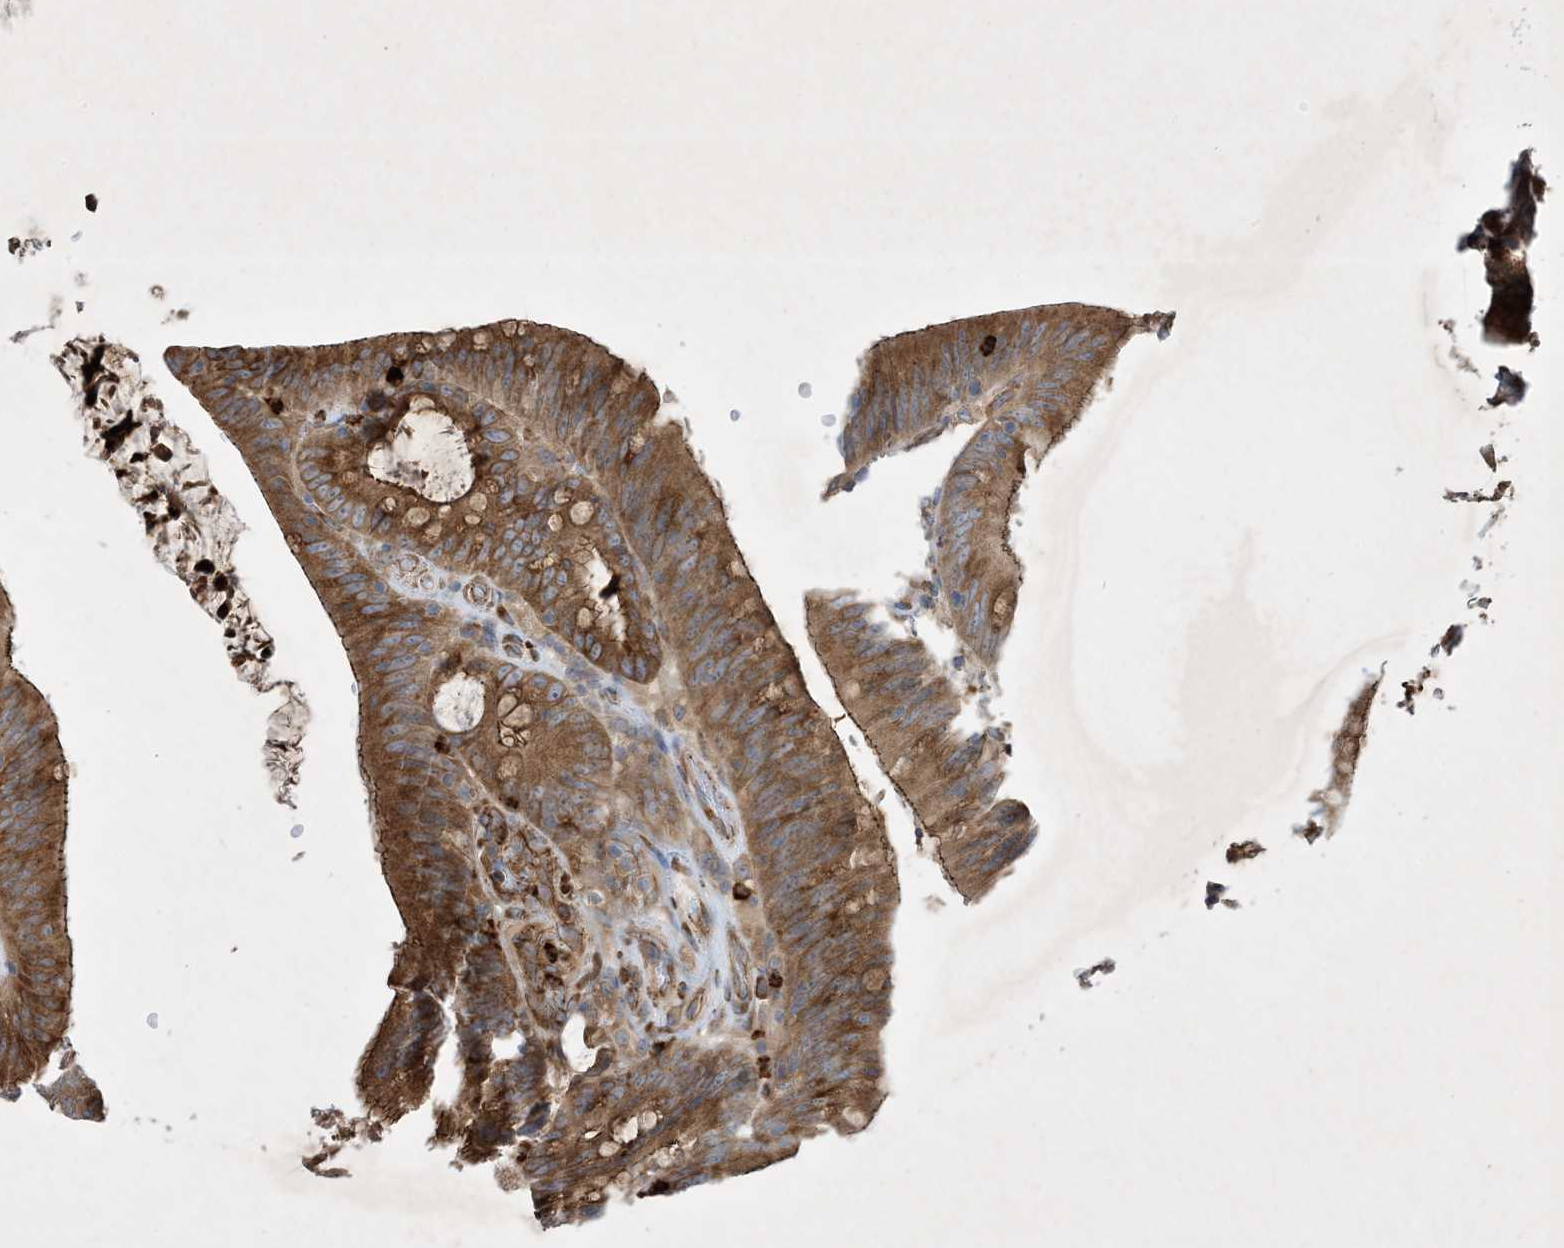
{"staining": {"intensity": "moderate", "quantity": ">75%", "location": "cytoplasmic/membranous"}, "tissue": "colorectal cancer", "cell_type": "Tumor cells", "image_type": "cancer", "snomed": [{"axis": "morphology", "description": "Normal tissue, NOS"}, {"axis": "topography", "description": "Colon"}], "caption": "Moderate cytoplasmic/membranous positivity for a protein is present in about >75% of tumor cells of colorectal cancer using IHC.", "gene": "OTOP1", "patient": {"sex": "female", "age": 82}}